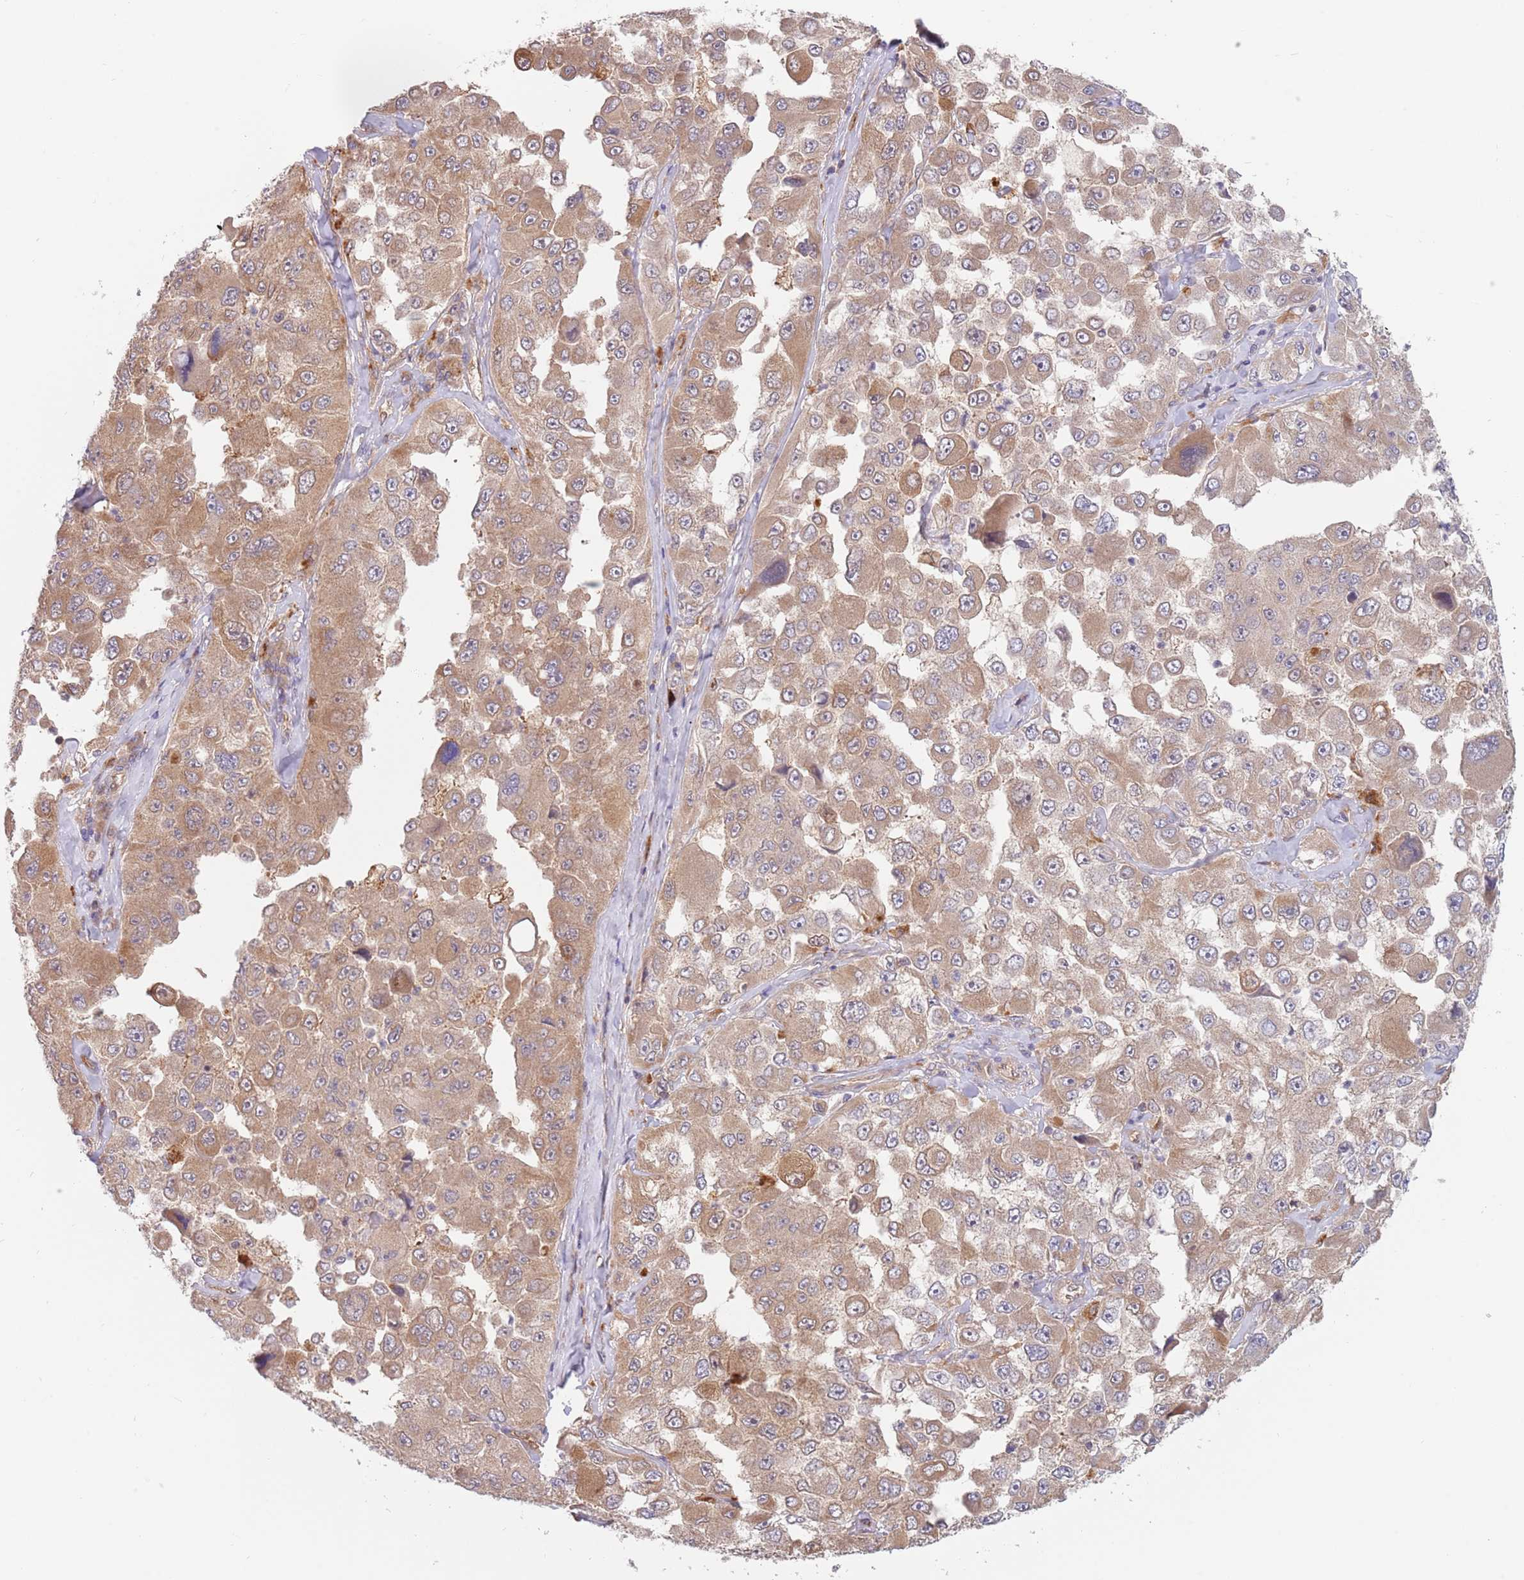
{"staining": {"intensity": "moderate", "quantity": ">75%", "location": "cytoplasmic/membranous"}, "tissue": "melanoma", "cell_type": "Tumor cells", "image_type": "cancer", "snomed": [{"axis": "morphology", "description": "Malignant melanoma, Metastatic site"}, {"axis": "topography", "description": "Lymph node"}], "caption": "Moderate cytoplasmic/membranous protein expression is seen in about >75% of tumor cells in malignant melanoma (metastatic site).", "gene": "GUK1", "patient": {"sex": "male", "age": 62}}